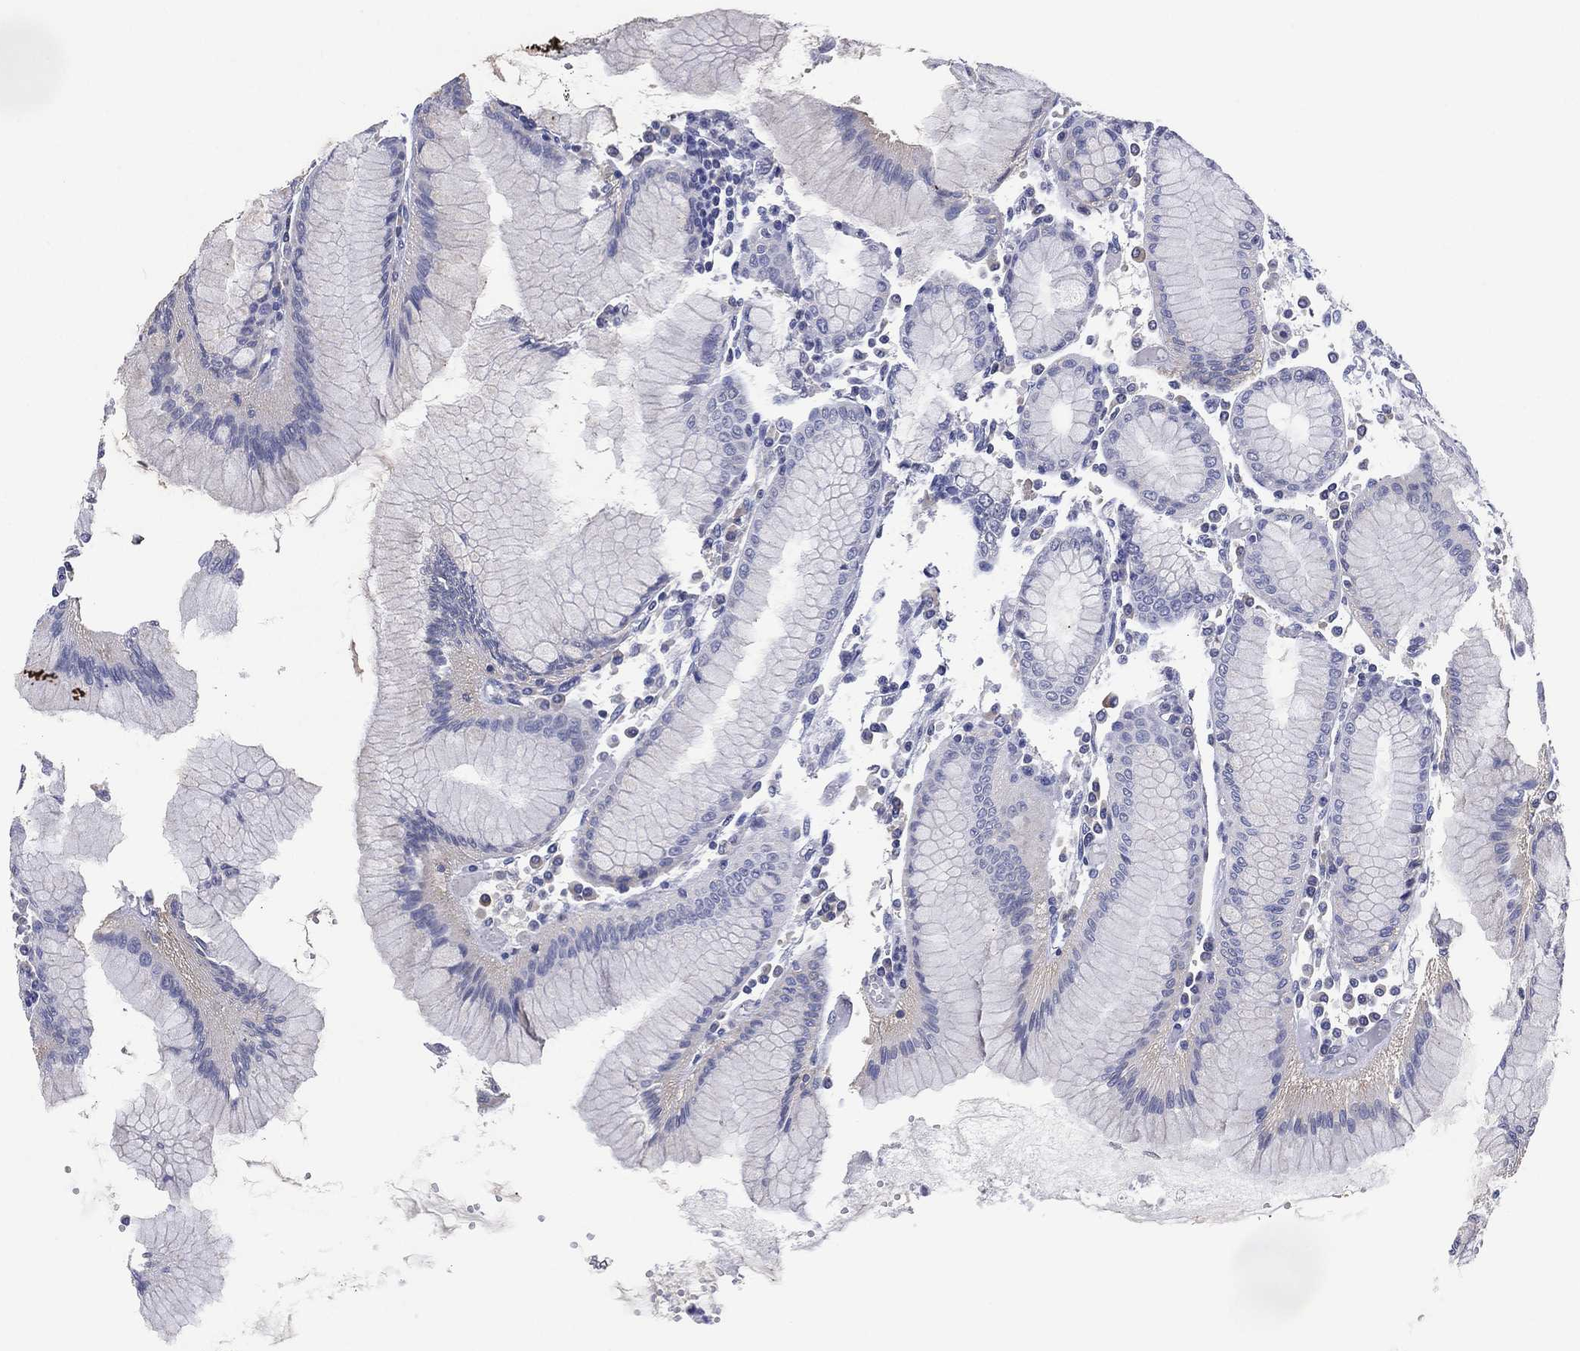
{"staining": {"intensity": "negative", "quantity": "none", "location": "none"}, "tissue": "stomach", "cell_type": "Glandular cells", "image_type": "normal", "snomed": [{"axis": "morphology", "description": "Normal tissue, NOS"}, {"axis": "topography", "description": "Skeletal muscle"}, {"axis": "topography", "description": "Stomach"}], "caption": "The photomicrograph exhibits no staining of glandular cells in normal stomach. (DAB immunohistochemistry (IHC) visualized using brightfield microscopy, high magnification).", "gene": "KRT35", "patient": {"sex": "female", "age": 57}}